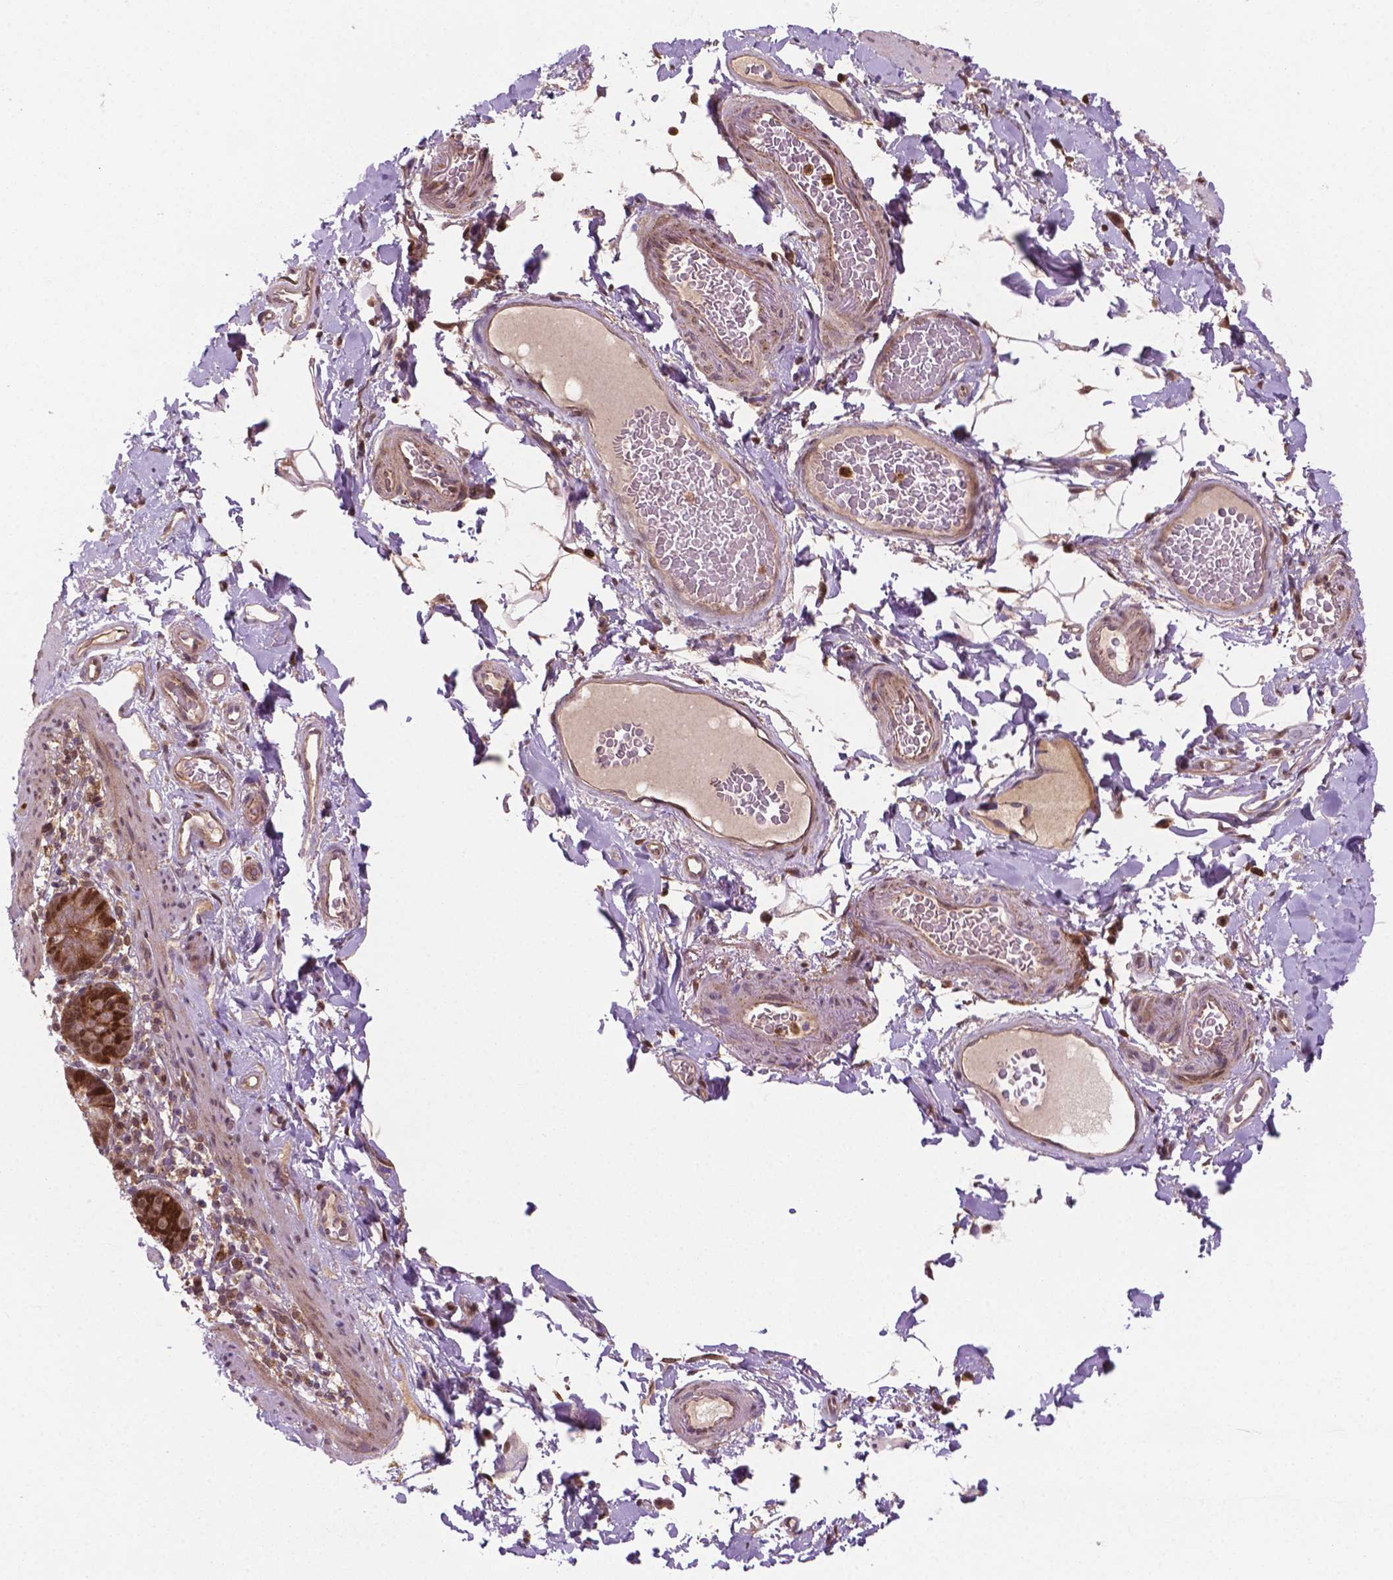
{"staining": {"intensity": "negative", "quantity": "none", "location": "none"}, "tissue": "smooth muscle", "cell_type": "Smooth muscle cells", "image_type": "normal", "snomed": [{"axis": "morphology", "description": "Normal tissue, NOS"}, {"axis": "topography", "description": "Smooth muscle"}, {"axis": "topography", "description": "Colon"}], "caption": "Immunohistochemistry (IHC) micrograph of benign smooth muscle: human smooth muscle stained with DAB (3,3'-diaminobenzidine) demonstrates no significant protein positivity in smooth muscle cells. (Brightfield microscopy of DAB immunohistochemistry at high magnification).", "gene": "PLIN3", "patient": {"sex": "male", "age": 73}}